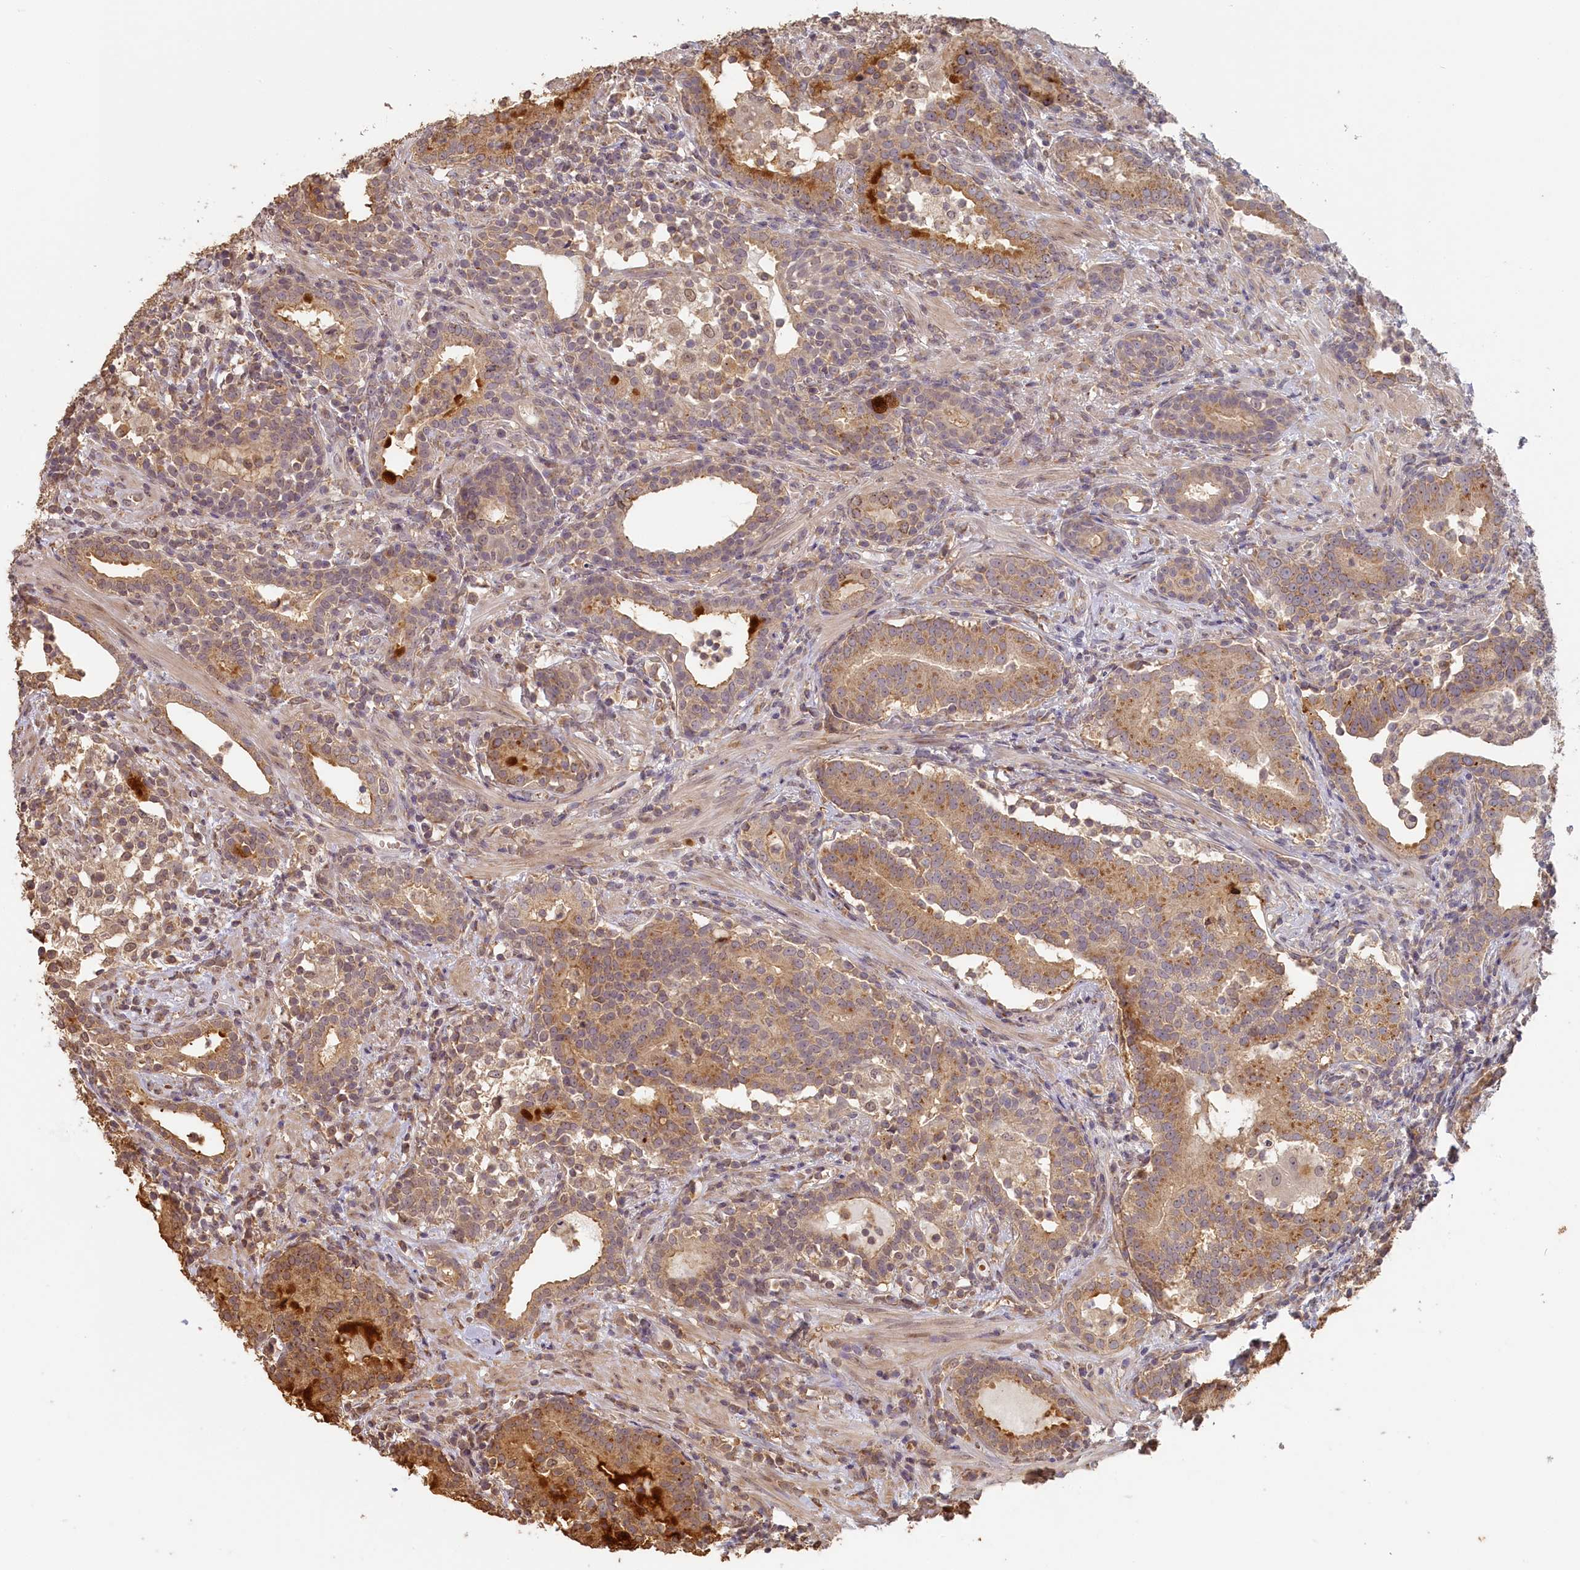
{"staining": {"intensity": "moderate", "quantity": ">75%", "location": "cytoplasmic/membranous"}, "tissue": "prostate cancer", "cell_type": "Tumor cells", "image_type": "cancer", "snomed": [{"axis": "morphology", "description": "Adenocarcinoma, High grade"}, {"axis": "topography", "description": "Prostate"}], "caption": "Tumor cells show moderate cytoplasmic/membranous staining in approximately >75% of cells in prostate cancer. The protein is shown in brown color, while the nuclei are stained blue.", "gene": "STX16", "patient": {"sex": "male", "age": 67}}